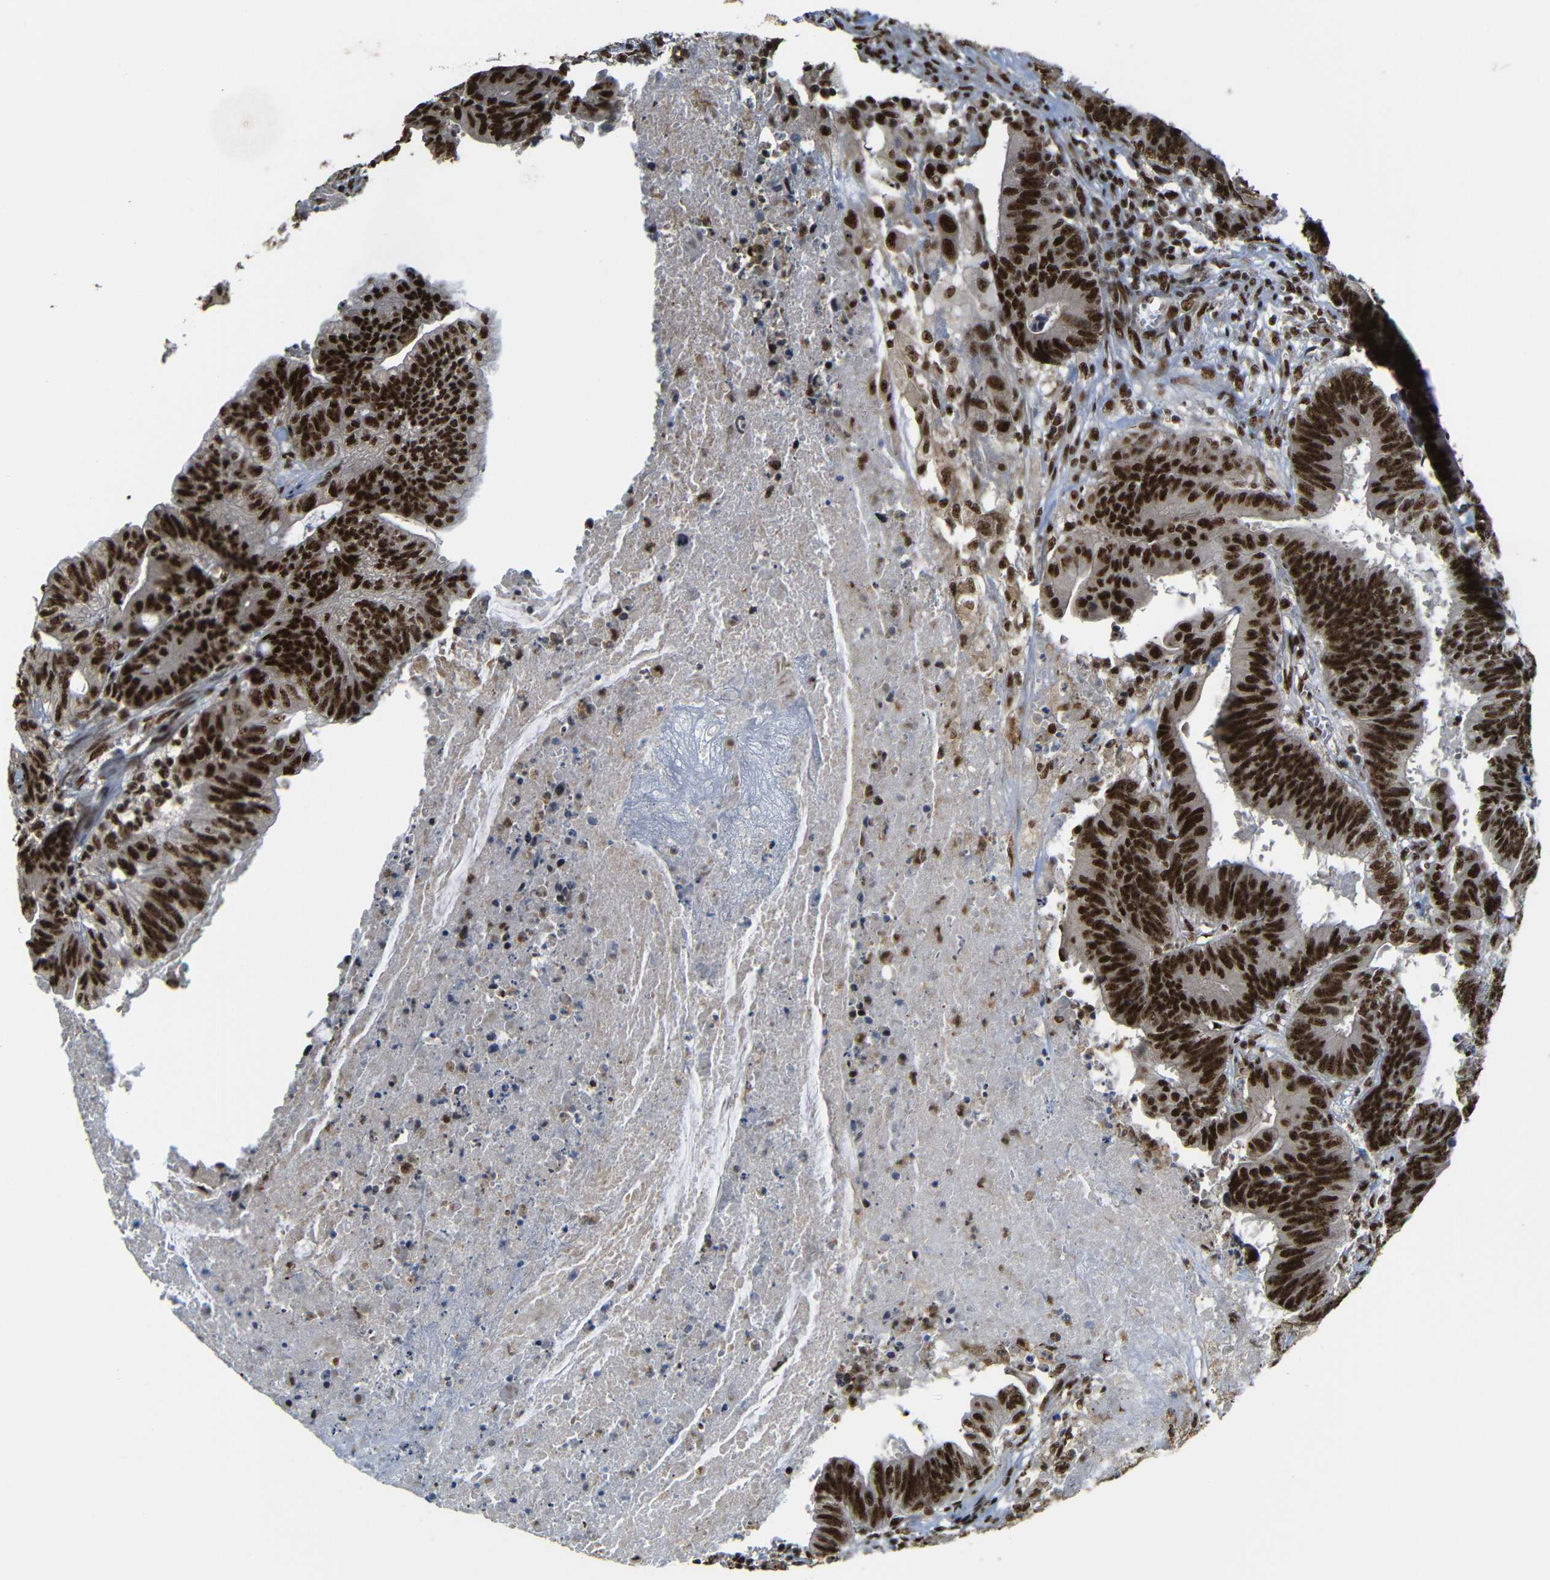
{"staining": {"intensity": "strong", "quantity": ">75%", "location": "cytoplasmic/membranous,nuclear"}, "tissue": "colorectal cancer", "cell_type": "Tumor cells", "image_type": "cancer", "snomed": [{"axis": "morphology", "description": "Adenocarcinoma, NOS"}, {"axis": "topography", "description": "Colon"}], "caption": "The histopathology image exhibits a brown stain indicating the presence of a protein in the cytoplasmic/membranous and nuclear of tumor cells in colorectal cancer.", "gene": "TCF7L2", "patient": {"sex": "male", "age": 45}}